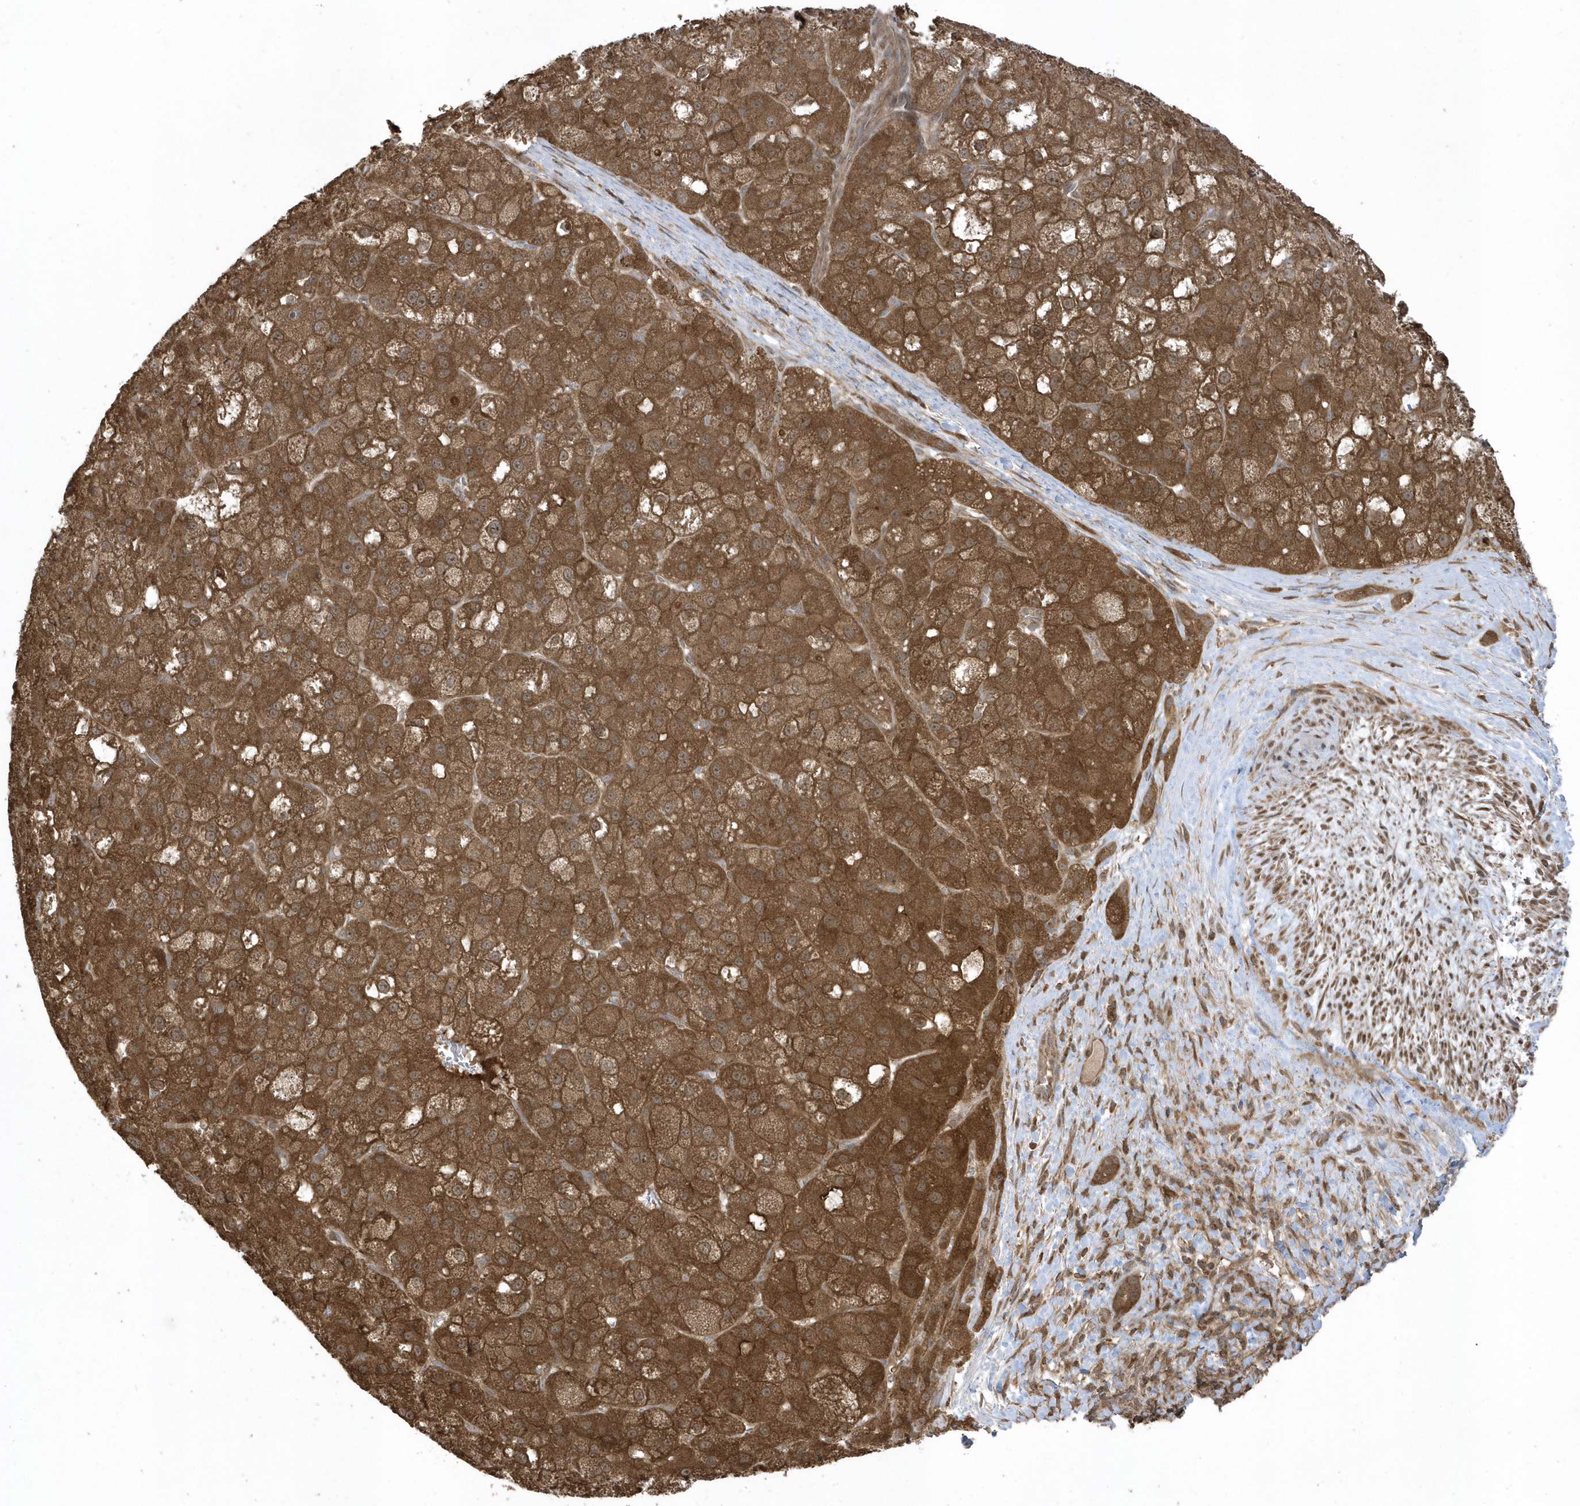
{"staining": {"intensity": "strong", "quantity": ">75%", "location": "cytoplasmic/membranous"}, "tissue": "liver cancer", "cell_type": "Tumor cells", "image_type": "cancer", "snomed": [{"axis": "morphology", "description": "Carcinoma, Hepatocellular, NOS"}, {"axis": "topography", "description": "Liver"}], "caption": "An image showing strong cytoplasmic/membranous staining in approximately >75% of tumor cells in liver cancer (hepatocellular carcinoma), as visualized by brown immunohistochemical staining.", "gene": "STAMBP", "patient": {"sex": "male", "age": 57}}